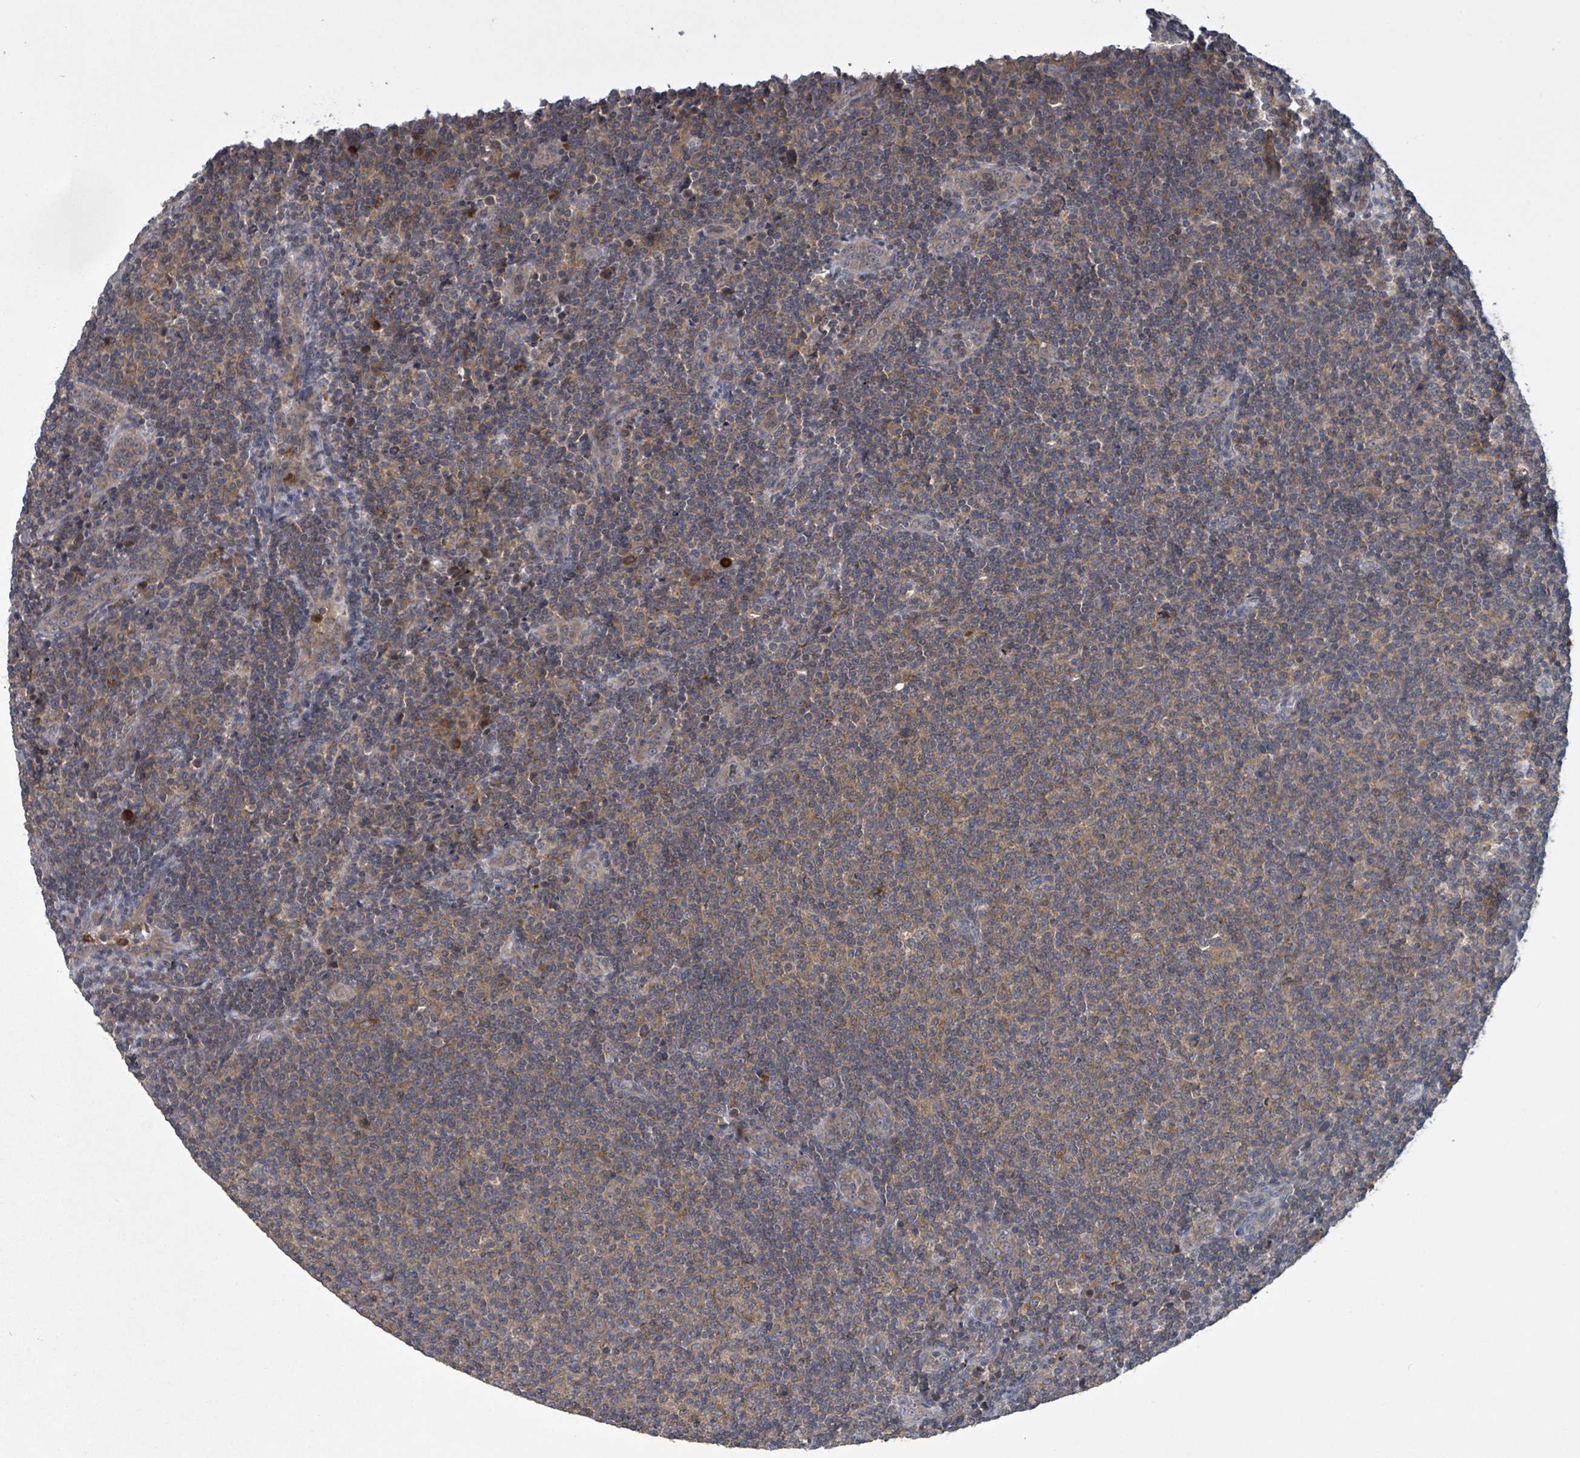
{"staining": {"intensity": "moderate", "quantity": ">75%", "location": "cytoplasmic/membranous"}, "tissue": "lymphoma", "cell_type": "Tumor cells", "image_type": "cancer", "snomed": [{"axis": "morphology", "description": "Malignant lymphoma, non-Hodgkin's type, Low grade"}, {"axis": "topography", "description": "Lymph node"}], "caption": "A high-resolution image shows immunohistochemistry staining of lymphoma, which shows moderate cytoplasmic/membranous staining in about >75% of tumor cells.", "gene": "SERPINE3", "patient": {"sex": "male", "age": 66}}